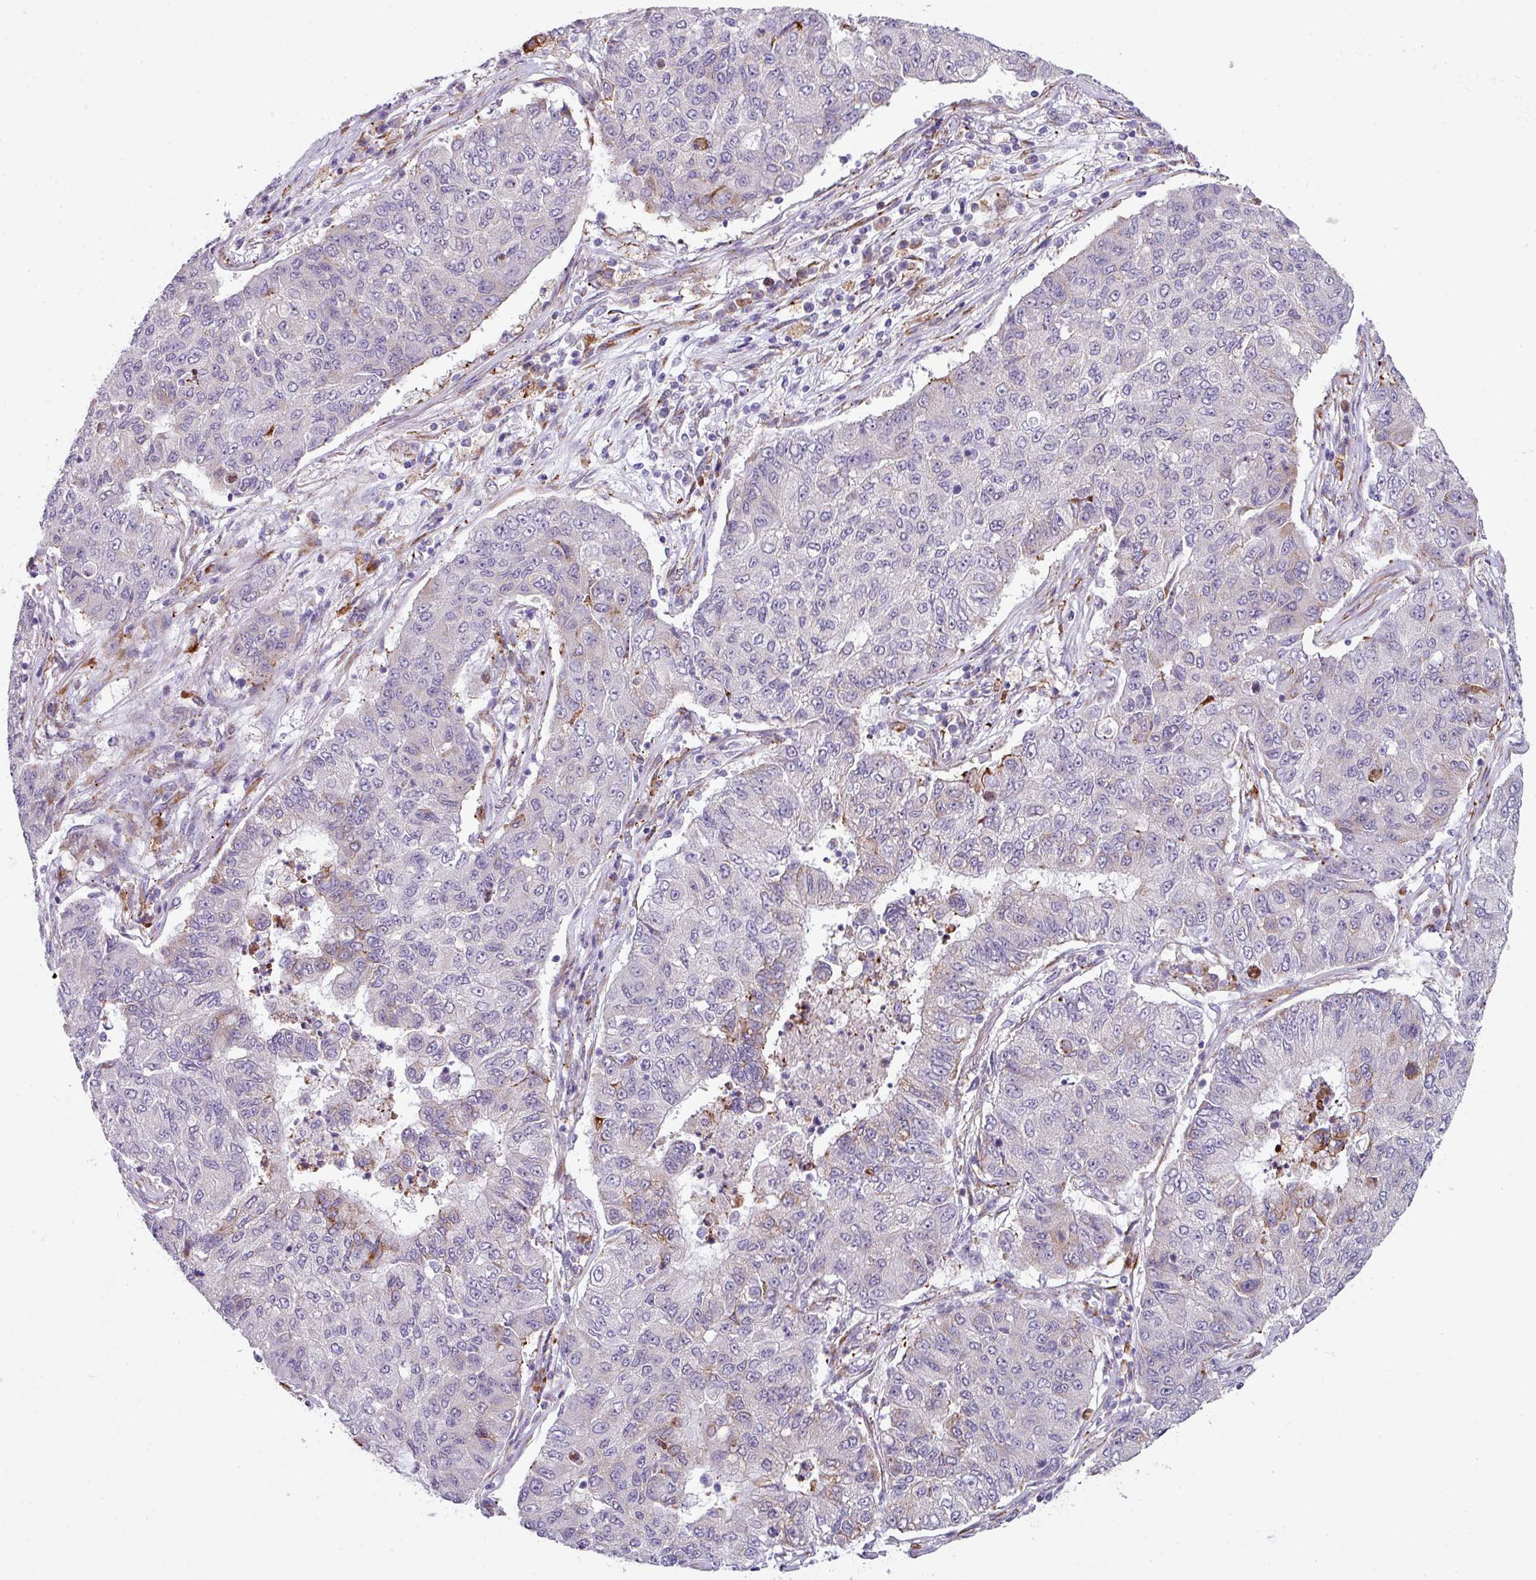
{"staining": {"intensity": "weak", "quantity": "<25%", "location": "cytoplasmic/membranous"}, "tissue": "lung cancer", "cell_type": "Tumor cells", "image_type": "cancer", "snomed": [{"axis": "morphology", "description": "Squamous cell carcinoma, NOS"}, {"axis": "topography", "description": "Lung"}], "caption": "A histopathology image of human lung cancer is negative for staining in tumor cells.", "gene": "BMS1", "patient": {"sex": "male", "age": 74}}